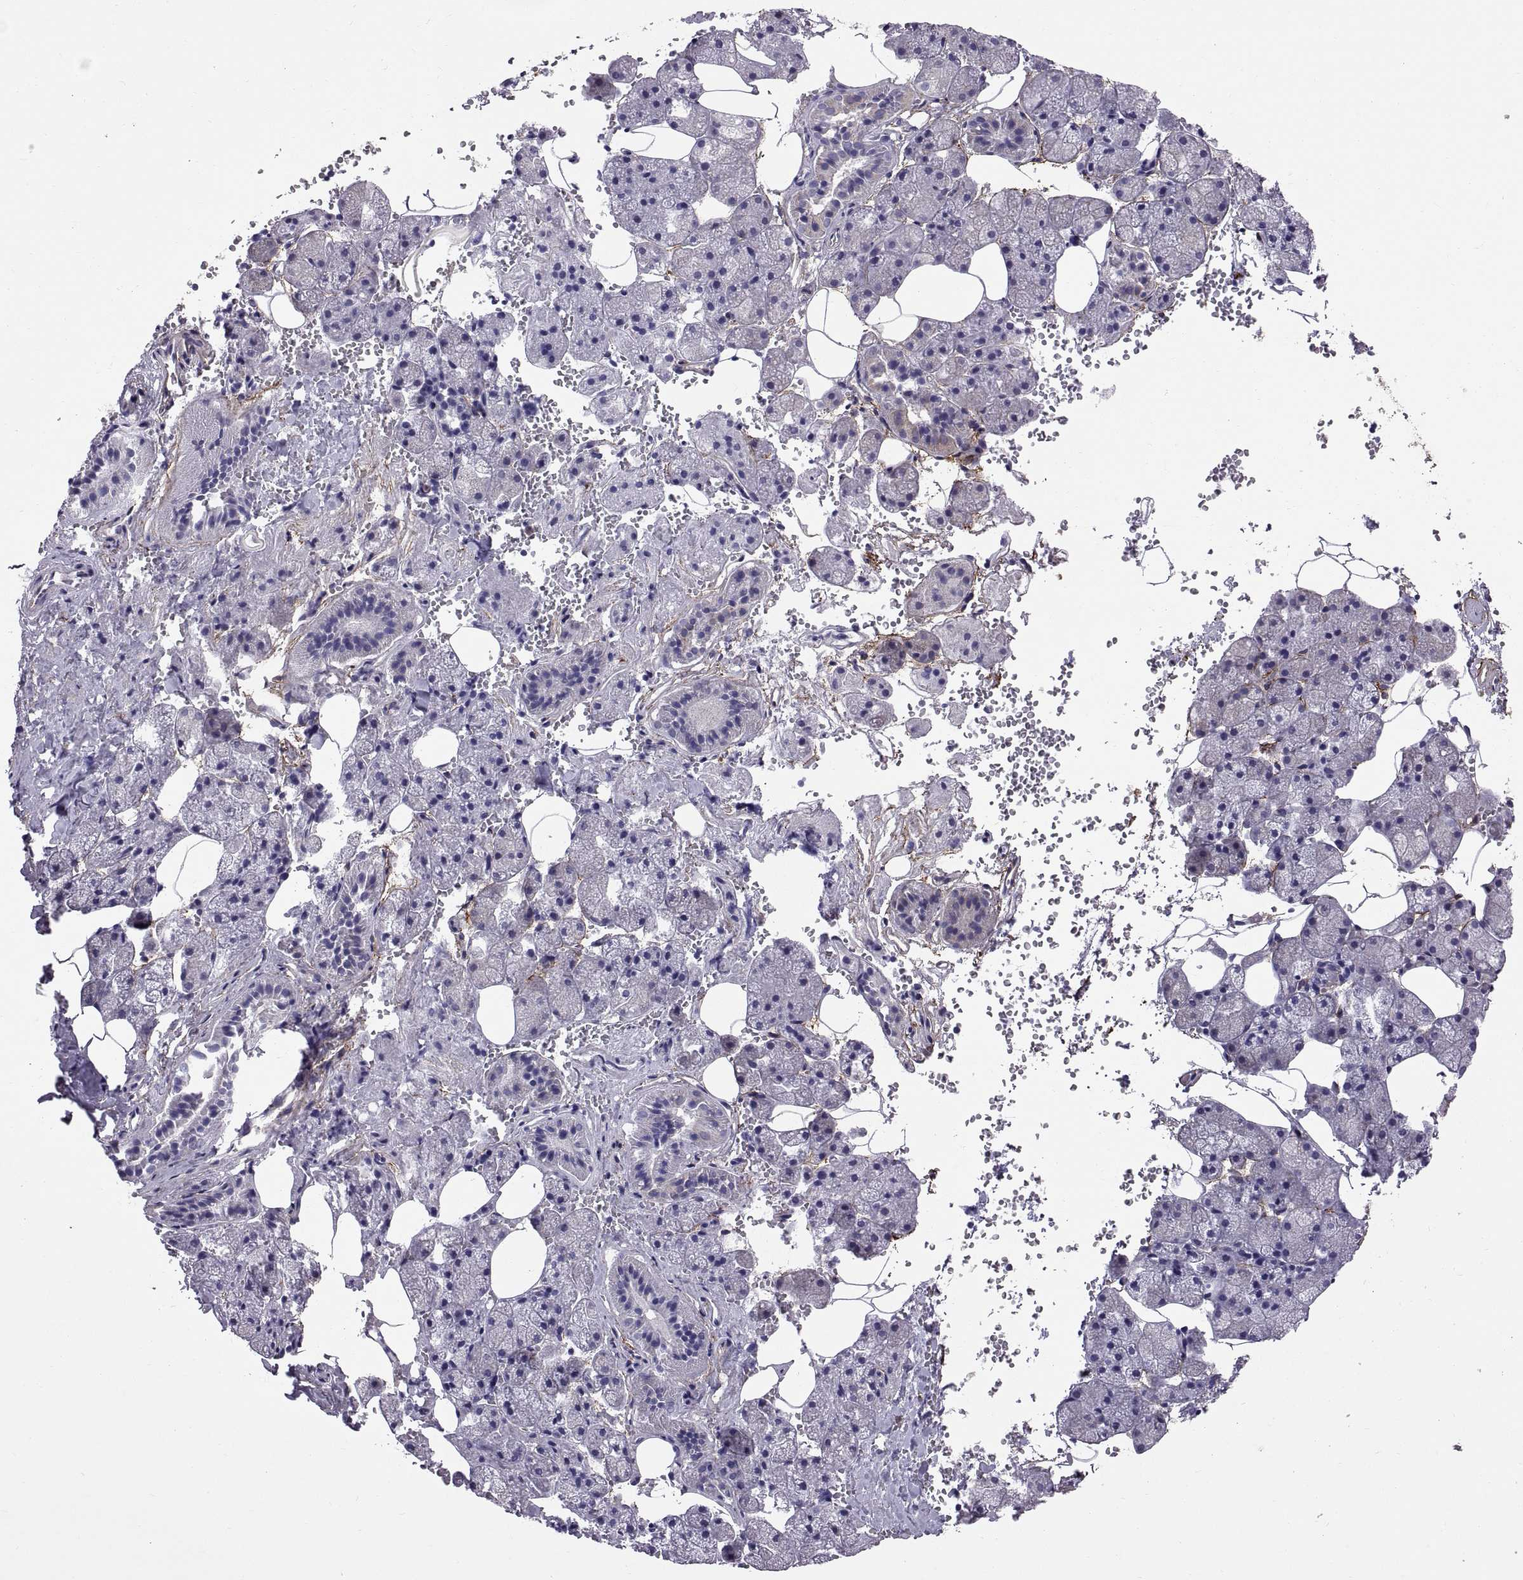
{"staining": {"intensity": "weak", "quantity": "<25%", "location": "cytoplasmic/membranous"}, "tissue": "salivary gland", "cell_type": "Glandular cells", "image_type": "normal", "snomed": [{"axis": "morphology", "description": "Normal tissue, NOS"}, {"axis": "topography", "description": "Salivary gland"}], "caption": "IHC micrograph of unremarkable salivary gland stained for a protein (brown), which shows no expression in glandular cells. (Stains: DAB (3,3'-diaminobenzidine) immunohistochemistry (IHC) with hematoxylin counter stain, Microscopy: brightfield microscopy at high magnification).", "gene": "EMILIN2", "patient": {"sex": "male", "age": 38}}